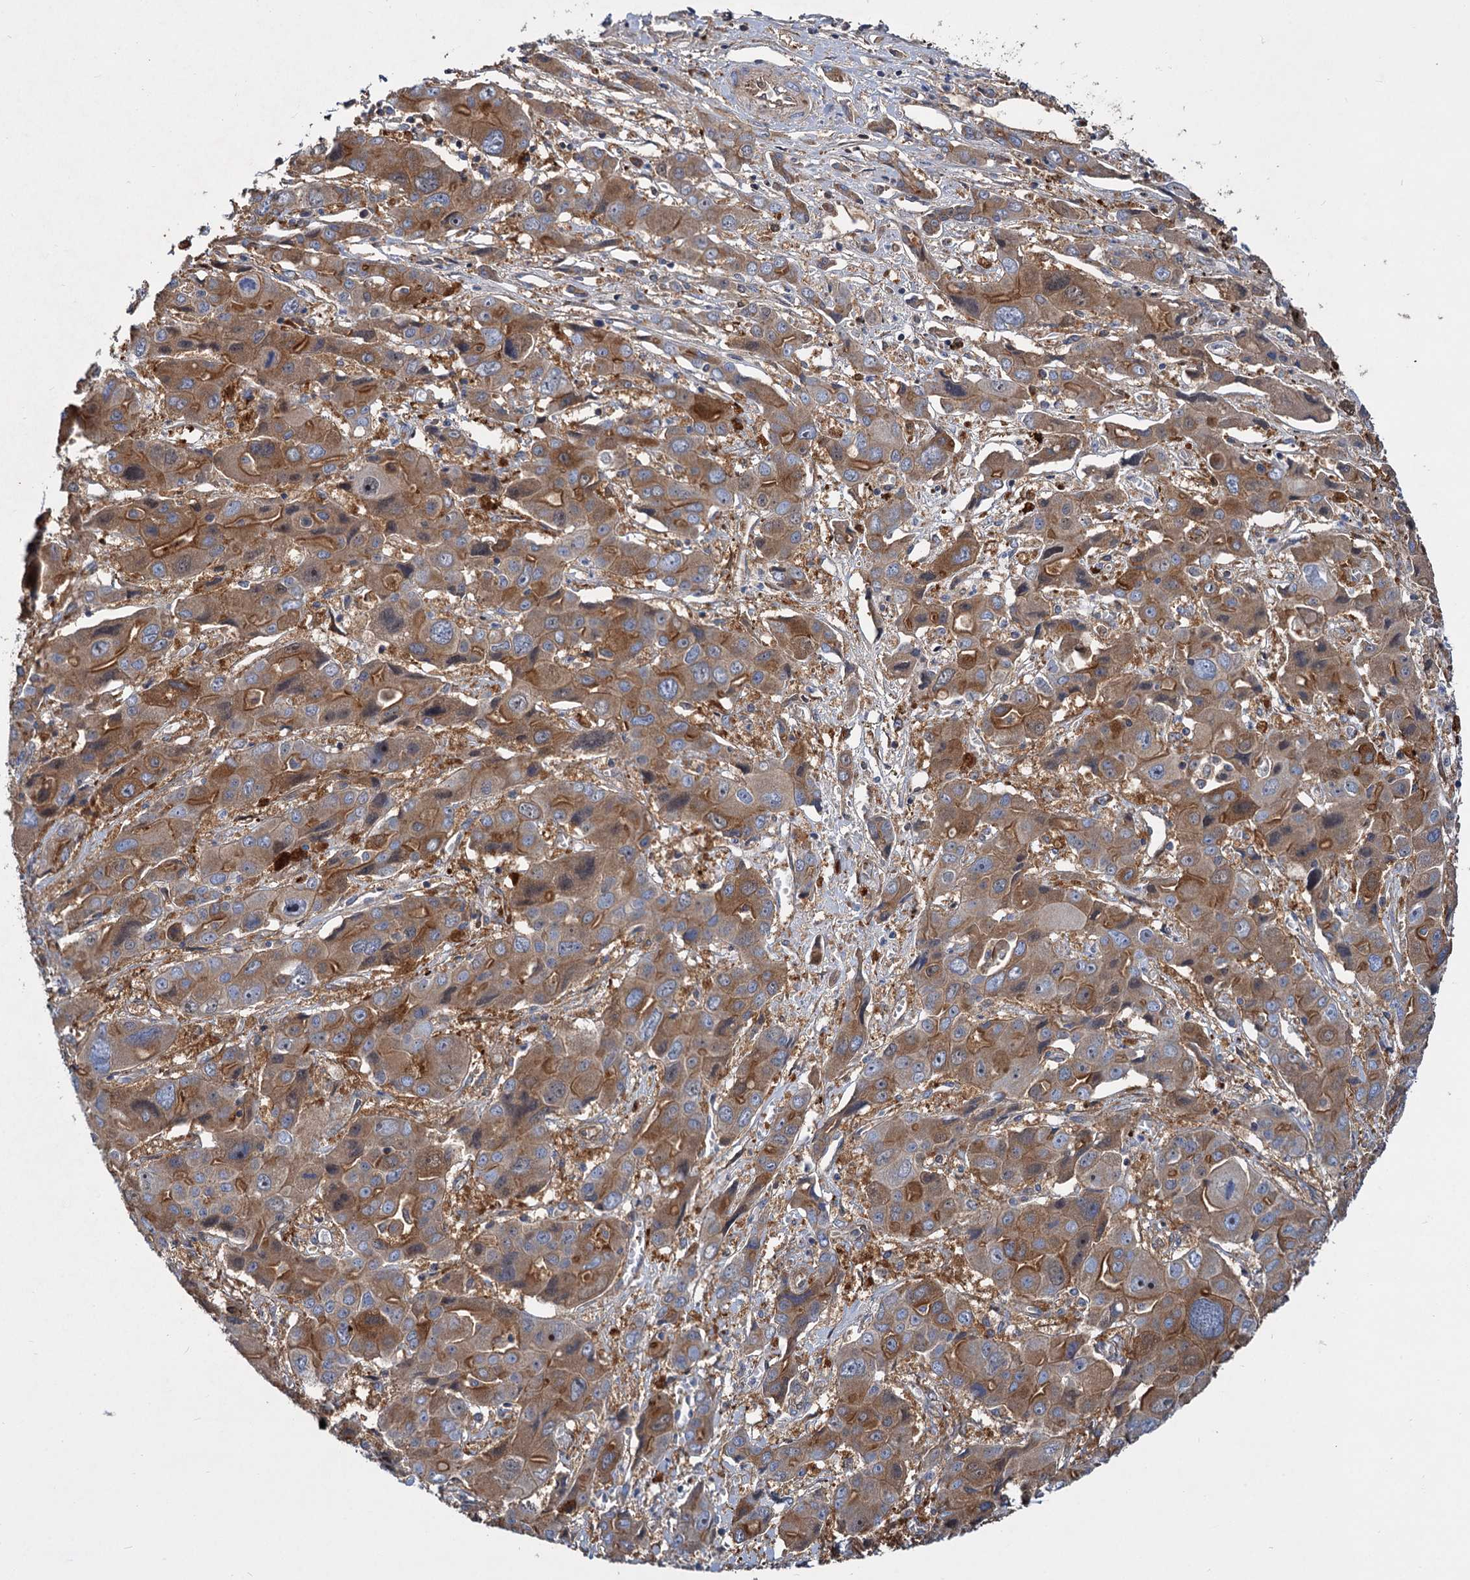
{"staining": {"intensity": "moderate", "quantity": ">75%", "location": "cytoplasmic/membranous"}, "tissue": "liver cancer", "cell_type": "Tumor cells", "image_type": "cancer", "snomed": [{"axis": "morphology", "description": "Cholangiocarcinoma"}, {"axis": "topography", "description": "Liver"}], "caption": "Liver cancer (cholangiocarcinoma) tissue exhibits moderate cytoplasmic/membranous expression in about >75% of tumor cells", "gene": "ALKBH7", "patient": {"sex": "male", "age": 67}}